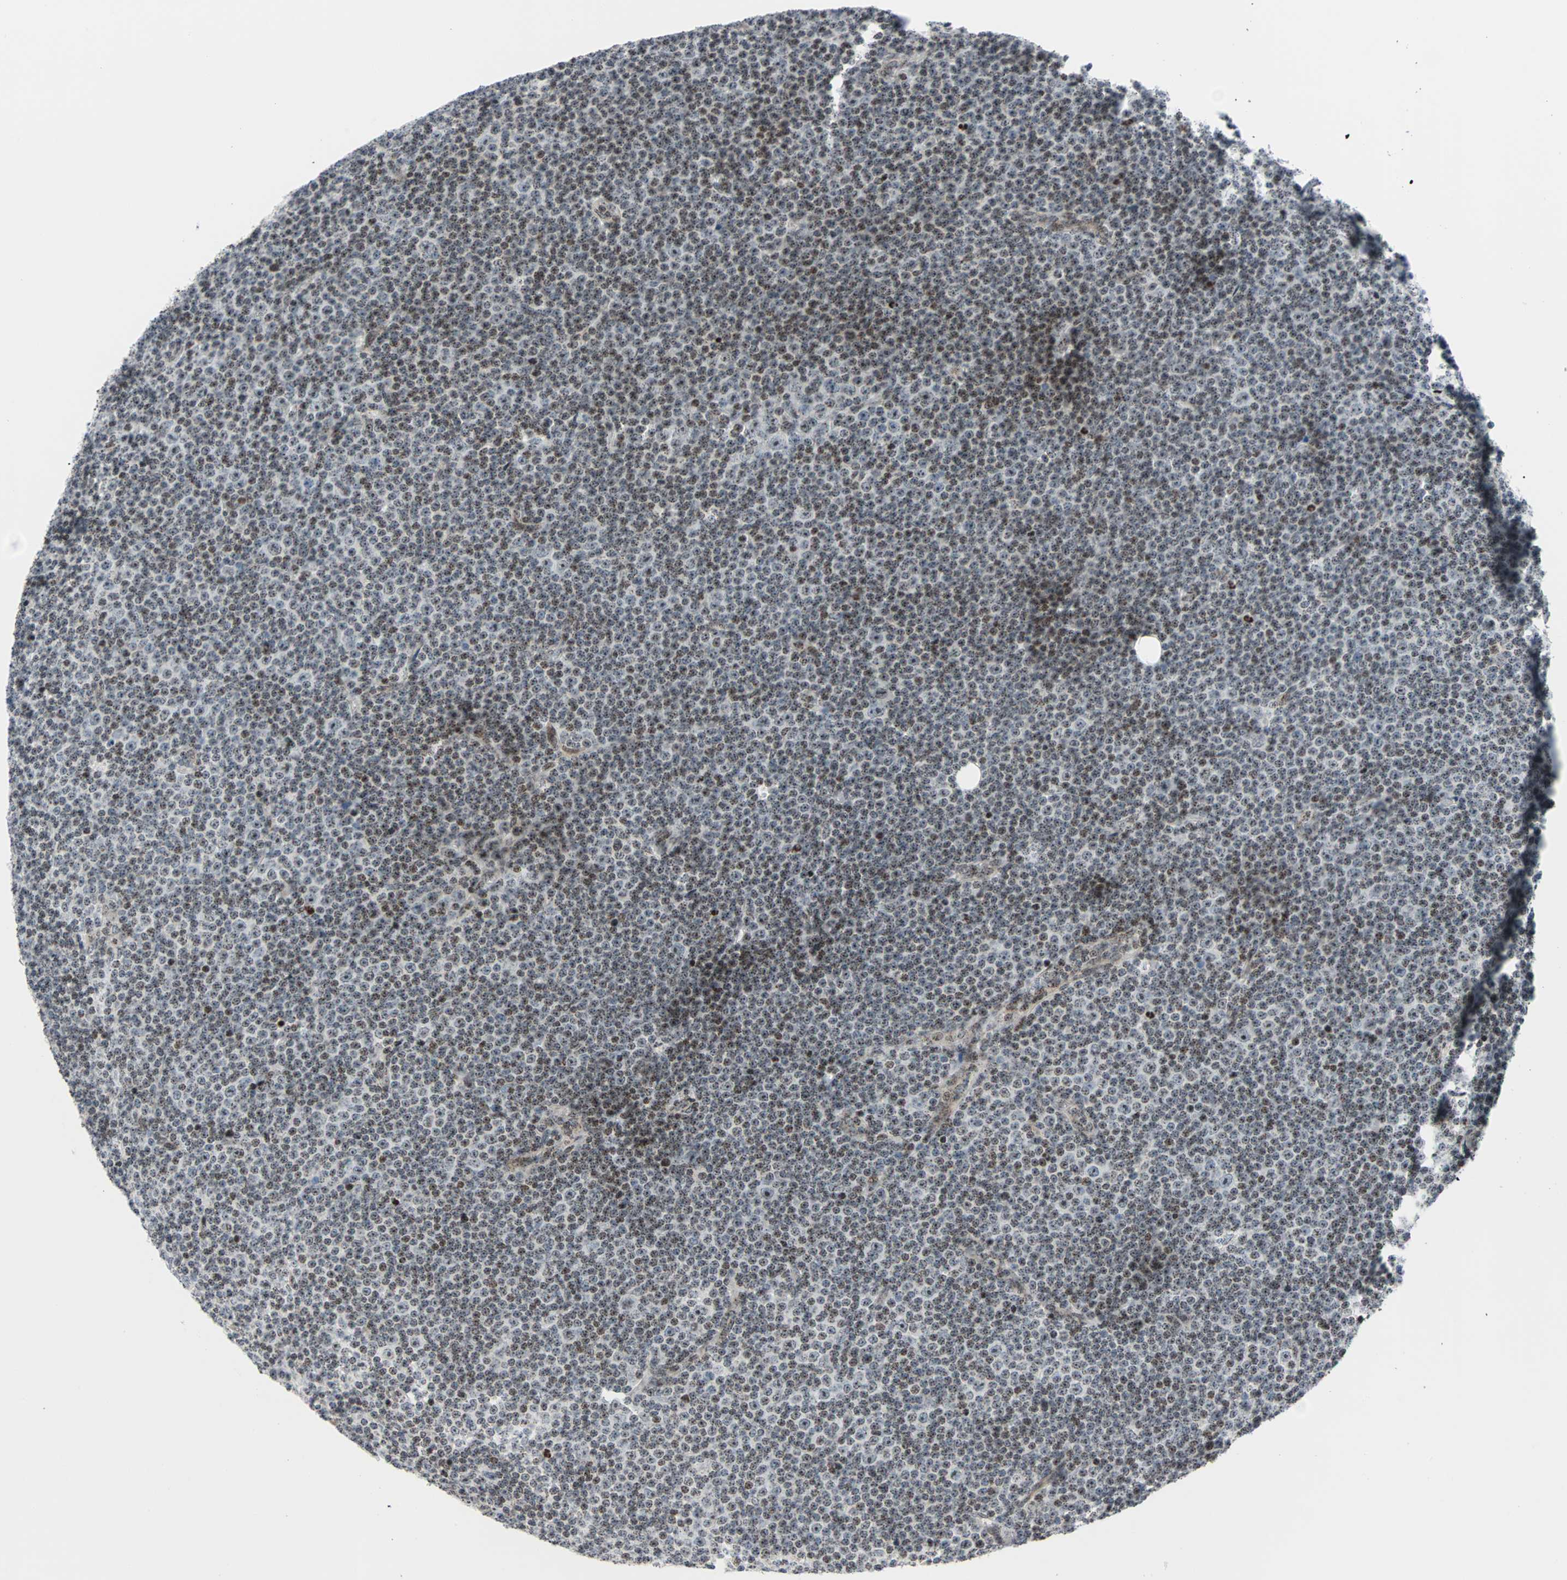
{"staining": {"intensity": "weak", "quantity": ">75%", "location": "nuclear"}, "tissue": "lymphoma", "cell_type": "Tumor cells", "image_type": "cancer", "snomed": [{"axis": "morphology", "description": "Malignant lymphoma, non-Hodgkin's type, Low grade"}, {"axis": "topography", "description": "Lymph node"}], "caption": "Malignant lymphoma, non-Hodgkin's type (low-grade) stained with a brown dye shows weak nuclear positive positivity in approximately >75% of tumor cells.", "gene": "CENPA", "patient": {"sex": "female", "age": 67}}